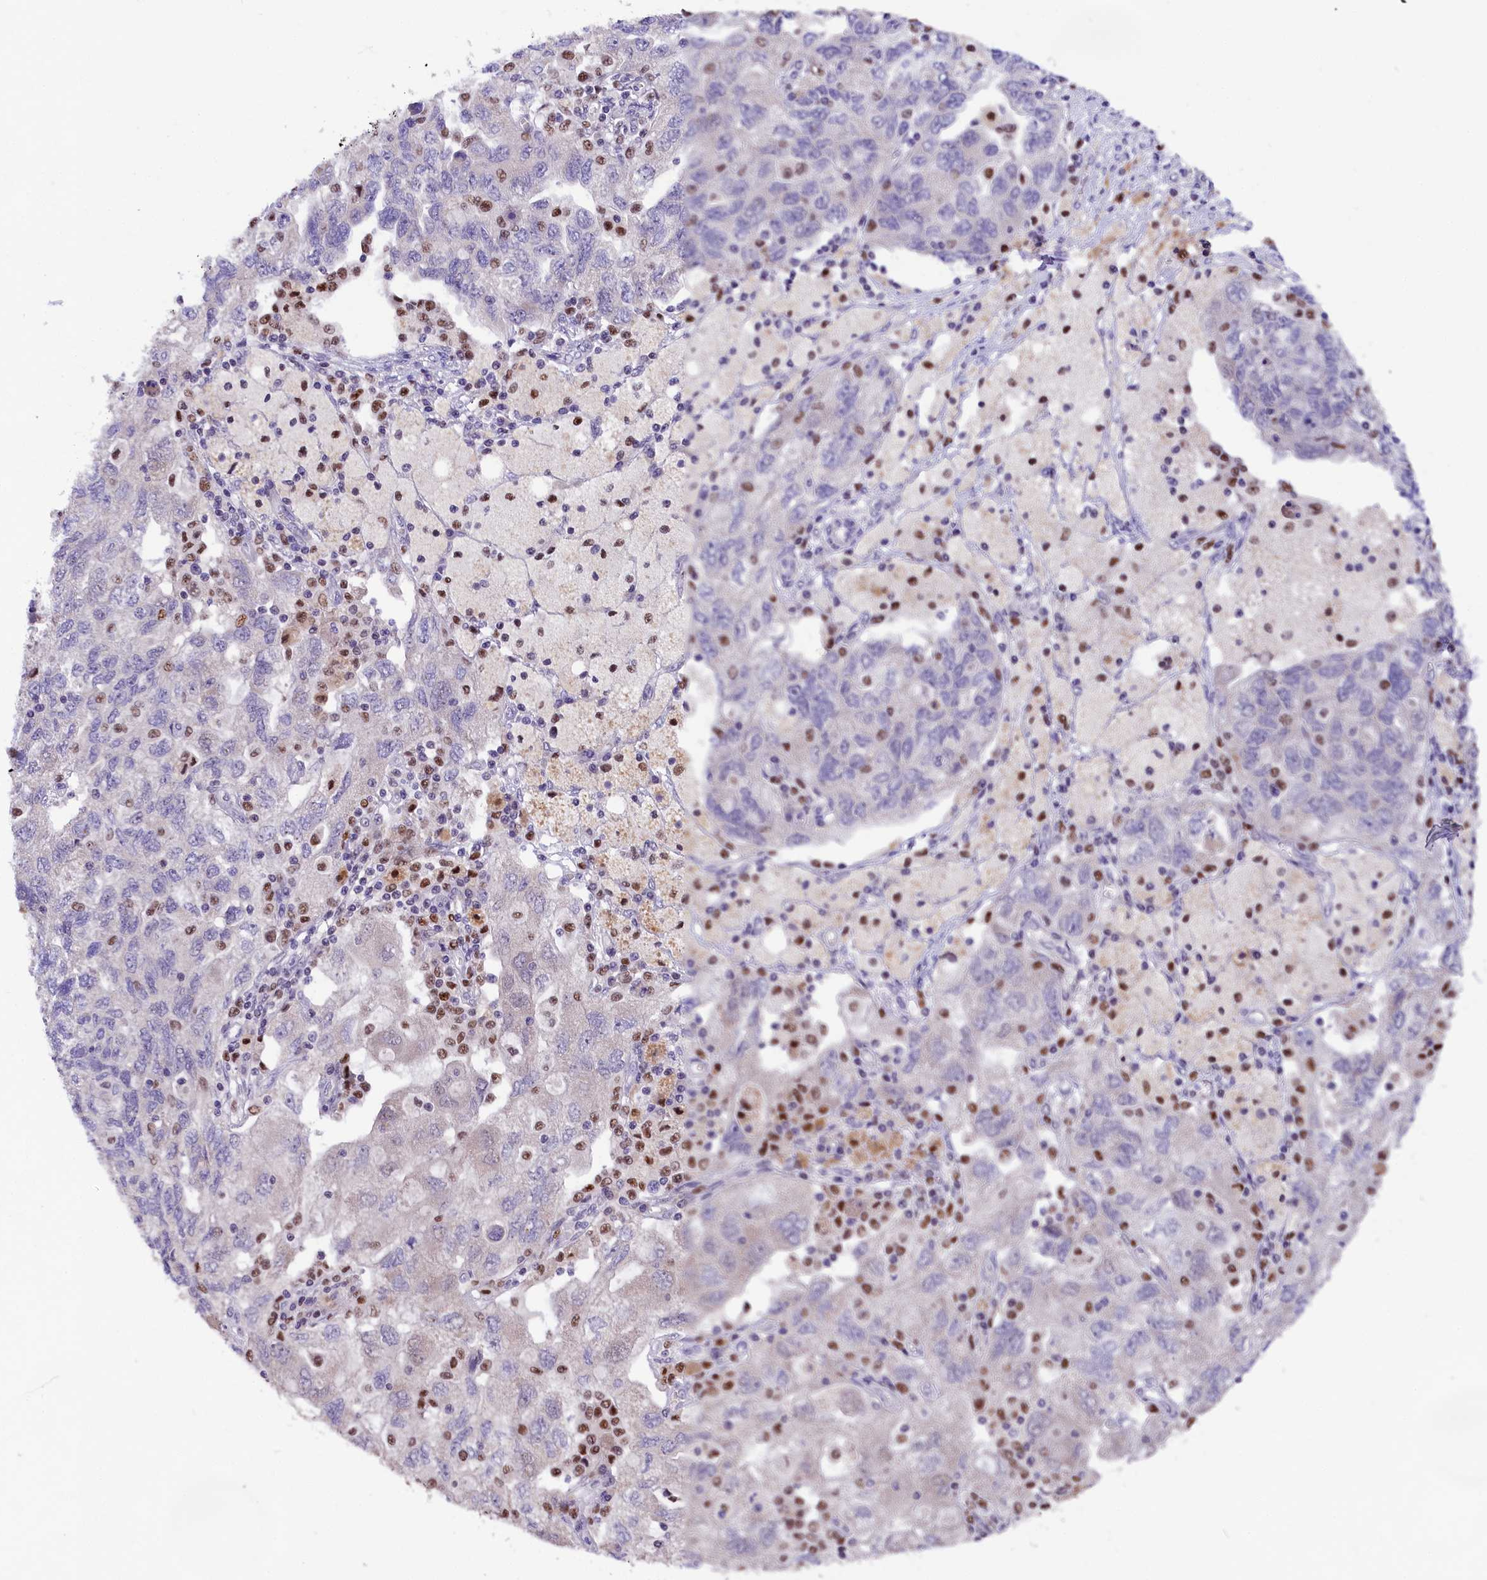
{"staining": {"intensity": "negative", "quantity": "none", "location": "none"}, "tissue": "ovarian cancer", "cell_type": "Tumor cells", "image_type": "cancer", "snomed": [{"axis": "morphology", "description": "Carcinoma, NOS"}, {"axis": "morphology", "description": "Cystadenocarcinoma, serous, NOS"}, {"axis": "topography", "description": "Ovary"}], "caption": "Tumor cells show no significant positivity in ovarian cancer (carcinoma).", "gene": "BTBD9", "patient": {"sex": "female", "age": 69}}